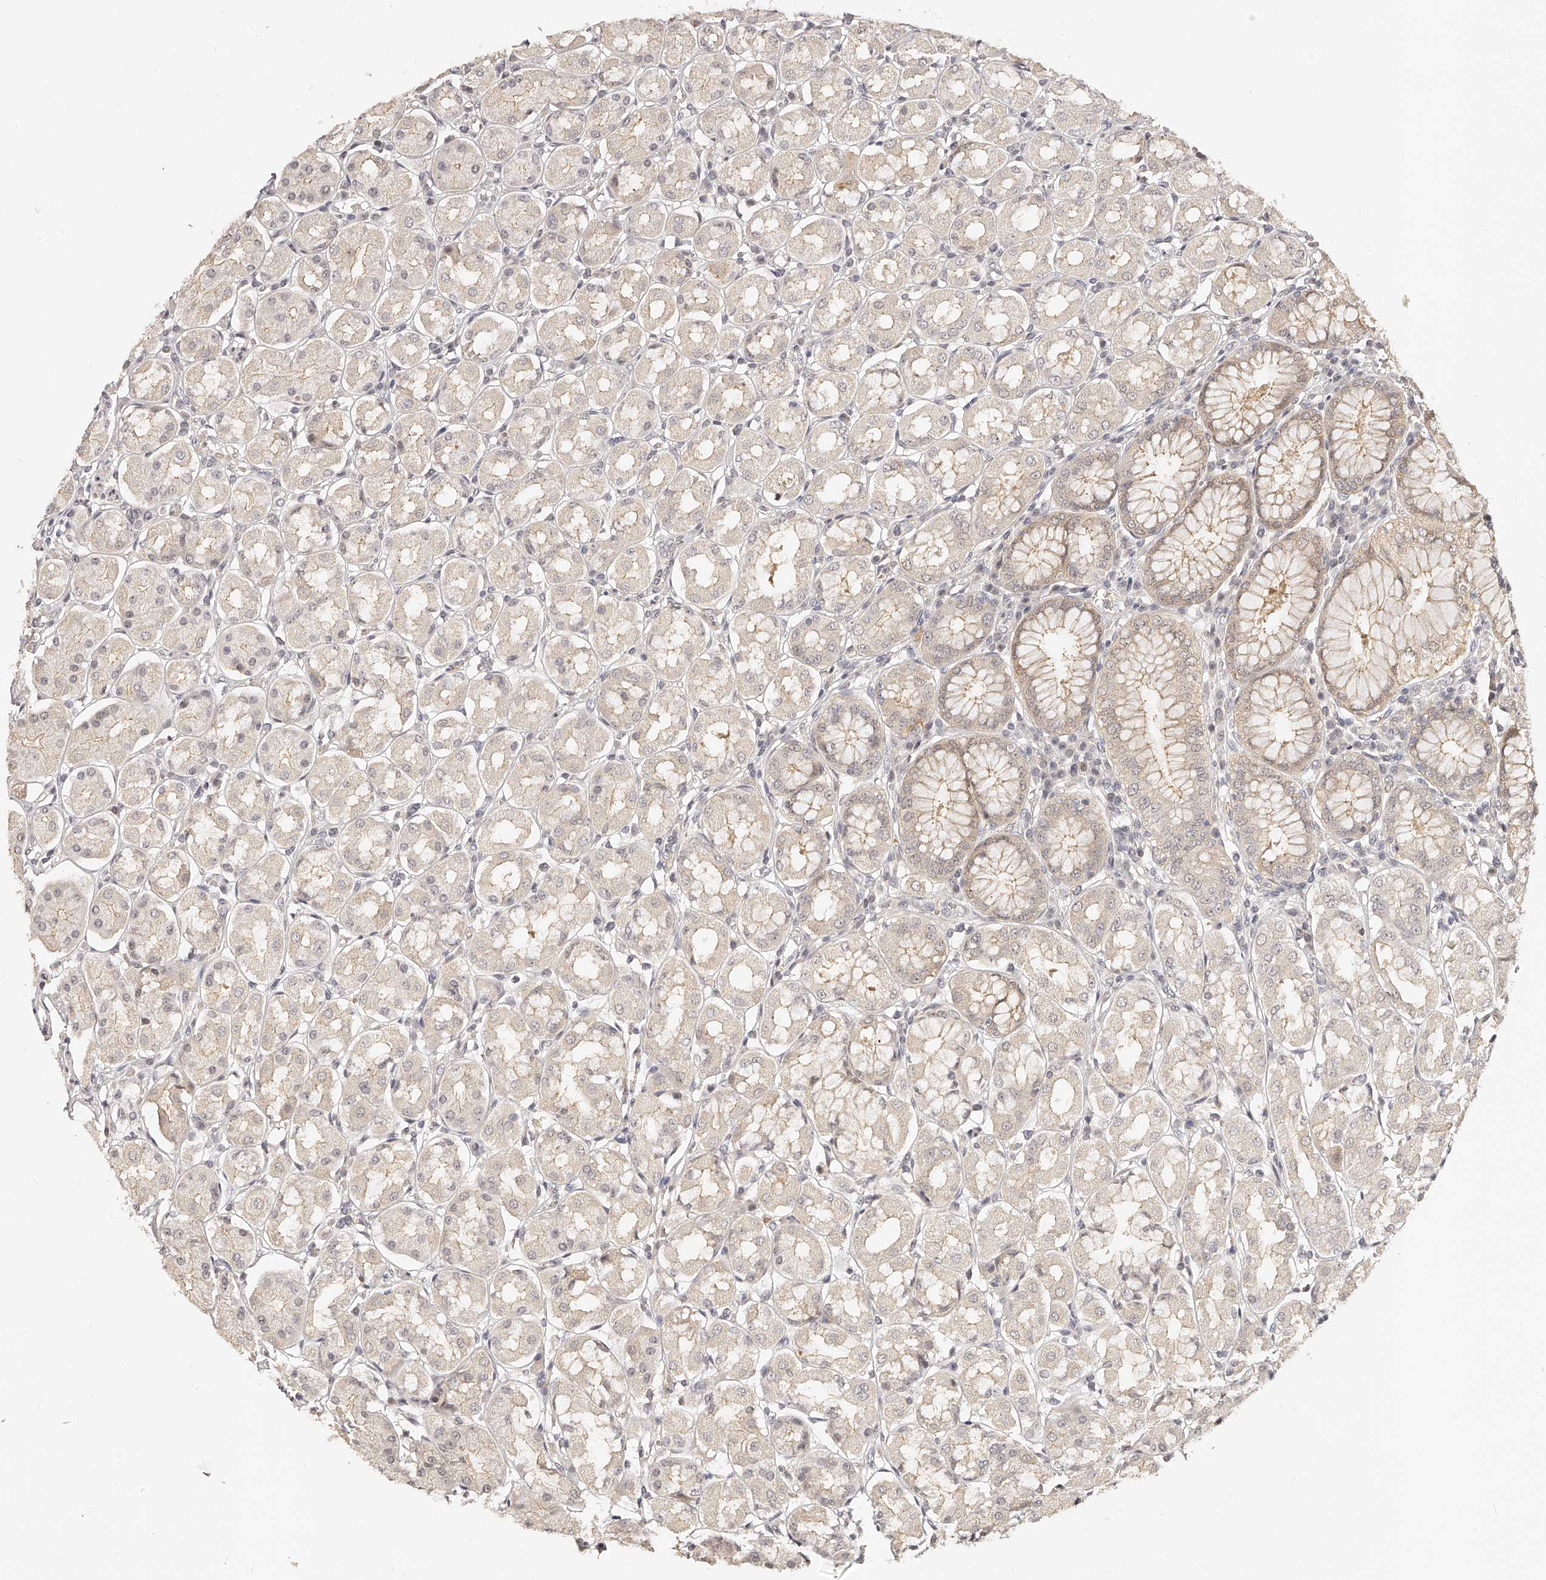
{"staining": {"intensity": "weak", "quantity": "25%-75%", "location": "cytoplasmic/membranous"}, "tissue": "stomach", "cell_type": "Glandular cells", "image_type": "normal", "snomed": [{"axis": "morphology", "description": "Normal tissue, NOS"}, {"axis": "topography", "description": "Stomach"}, {"axis": "topography", "description": "Stomach, lower"}], "caption": "Protein staining by IHC reveals weak cytoplasmic/membranous expression in approximately 25%-75% of glandular cells in unremarkable stomach.", "gene": "ZNF789", "patient": {"sex": "female", "age": 56}}